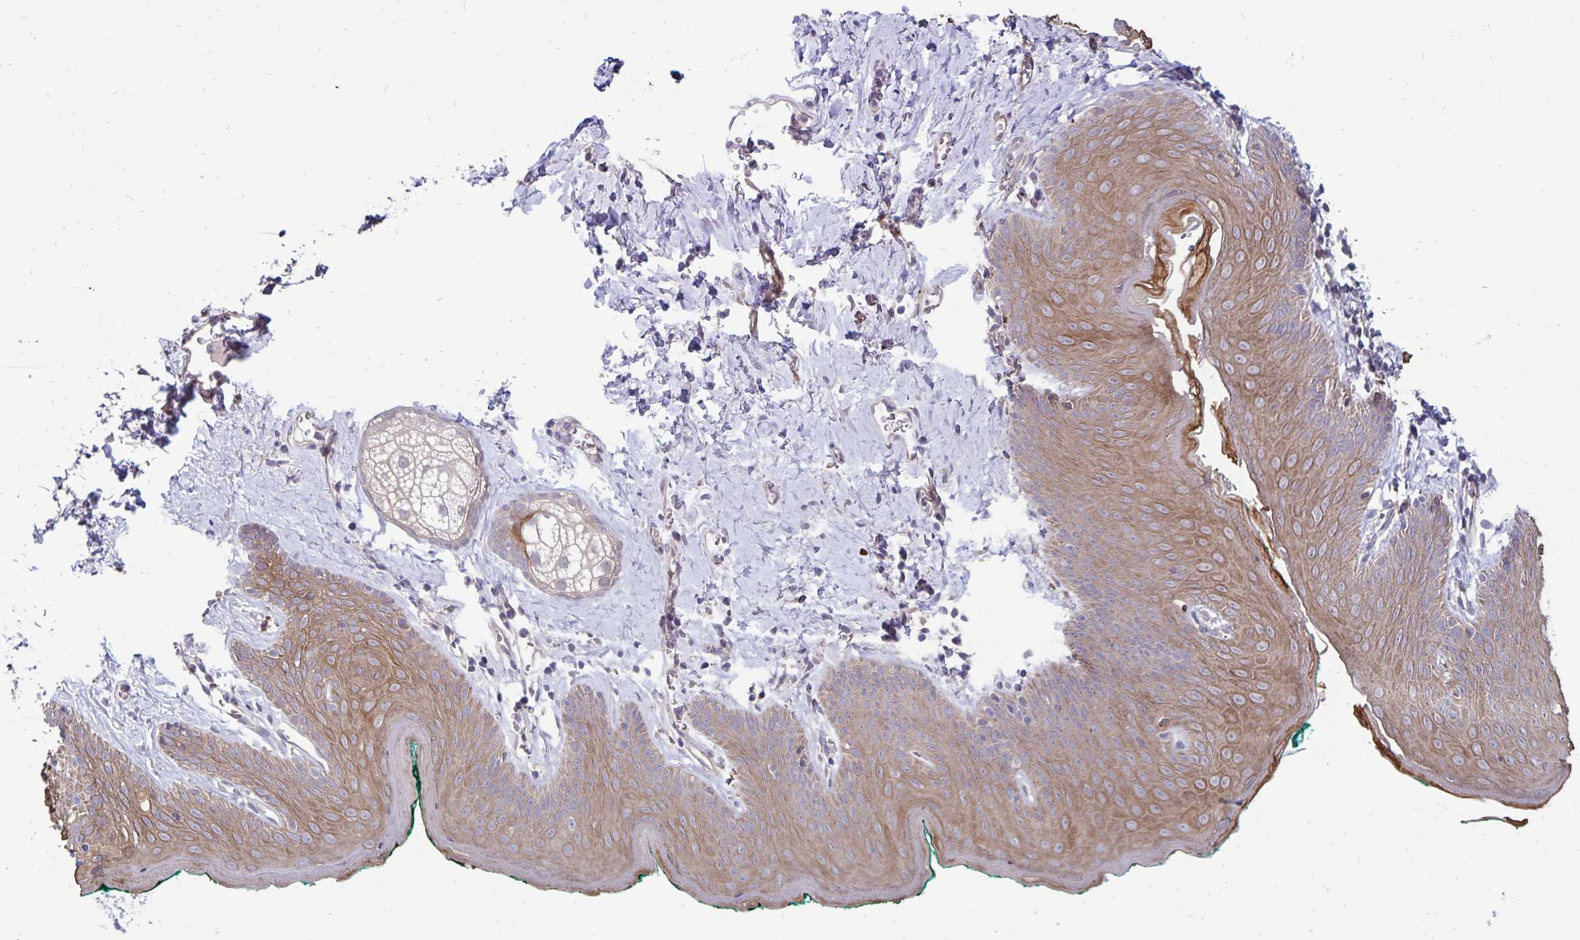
{"staining": {"intensity": "moderate", "quantity": ">75%", "location": "cytoplasmic/membranous"}, "tissue": "skin", "cell_type": "Epidermal cells", "image_type": "normal", "snomed": [{"axis": "morphology", "description": "Normal tissue, NOS"}, {"axis": "topography", "description": "Vulva"}, {"axis": "topography", "description": "Peripheral nerve tissue"}], "caption": "High-power microscopy captured an immunohistochemistry histopathology image of benign skin, revealing moderate cytoplasmic/membranous staining in approximately >75% of epidermal cells. (brown staining indicates protein expression, while blue staining denotes nuclei).", "gene": "CDKN2B", "patient": {"sex": "female", "age": 66}}